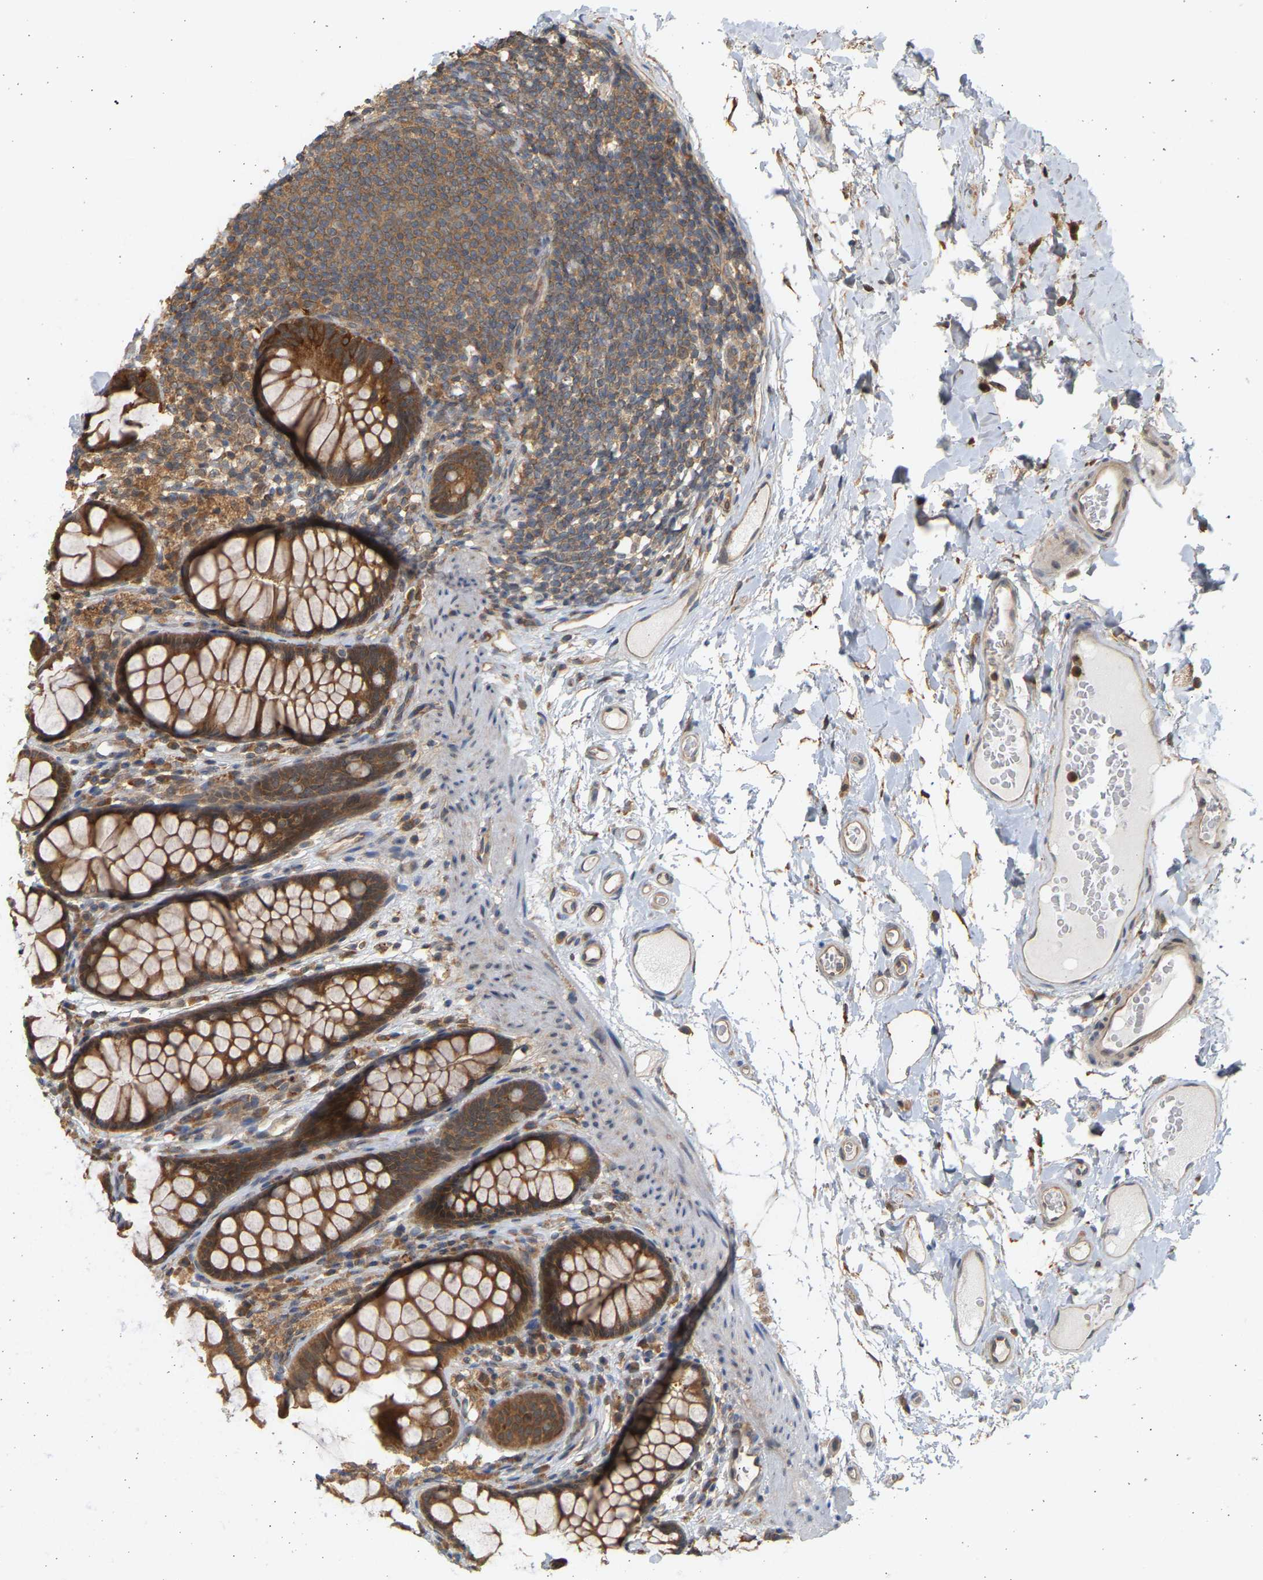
{"staining": {"intensity": "moderate", "quantity": ">75%", "location": "cytoplasmic/membranous"}, "tissue": "colon", "cell_type": "Endothelial cells", "image_type": "normal", "snomed": [{"axis": "morphology", "description": "Normal tissue, NOS"}, {"axis": "topography", "description": "Colon"}], "caption": "Immunohistochemistry (DAB (3,3'-diaminobenzidine)) staining of benign human colon reveals moderate cytoplasmic/membranous protein staining in approximately >75% of endothelial cells. (DAB IHC with brightfield microscopy, high magnification).", "gene": "B4GALT6", "patient": {"sex": "female", "age": 55}}